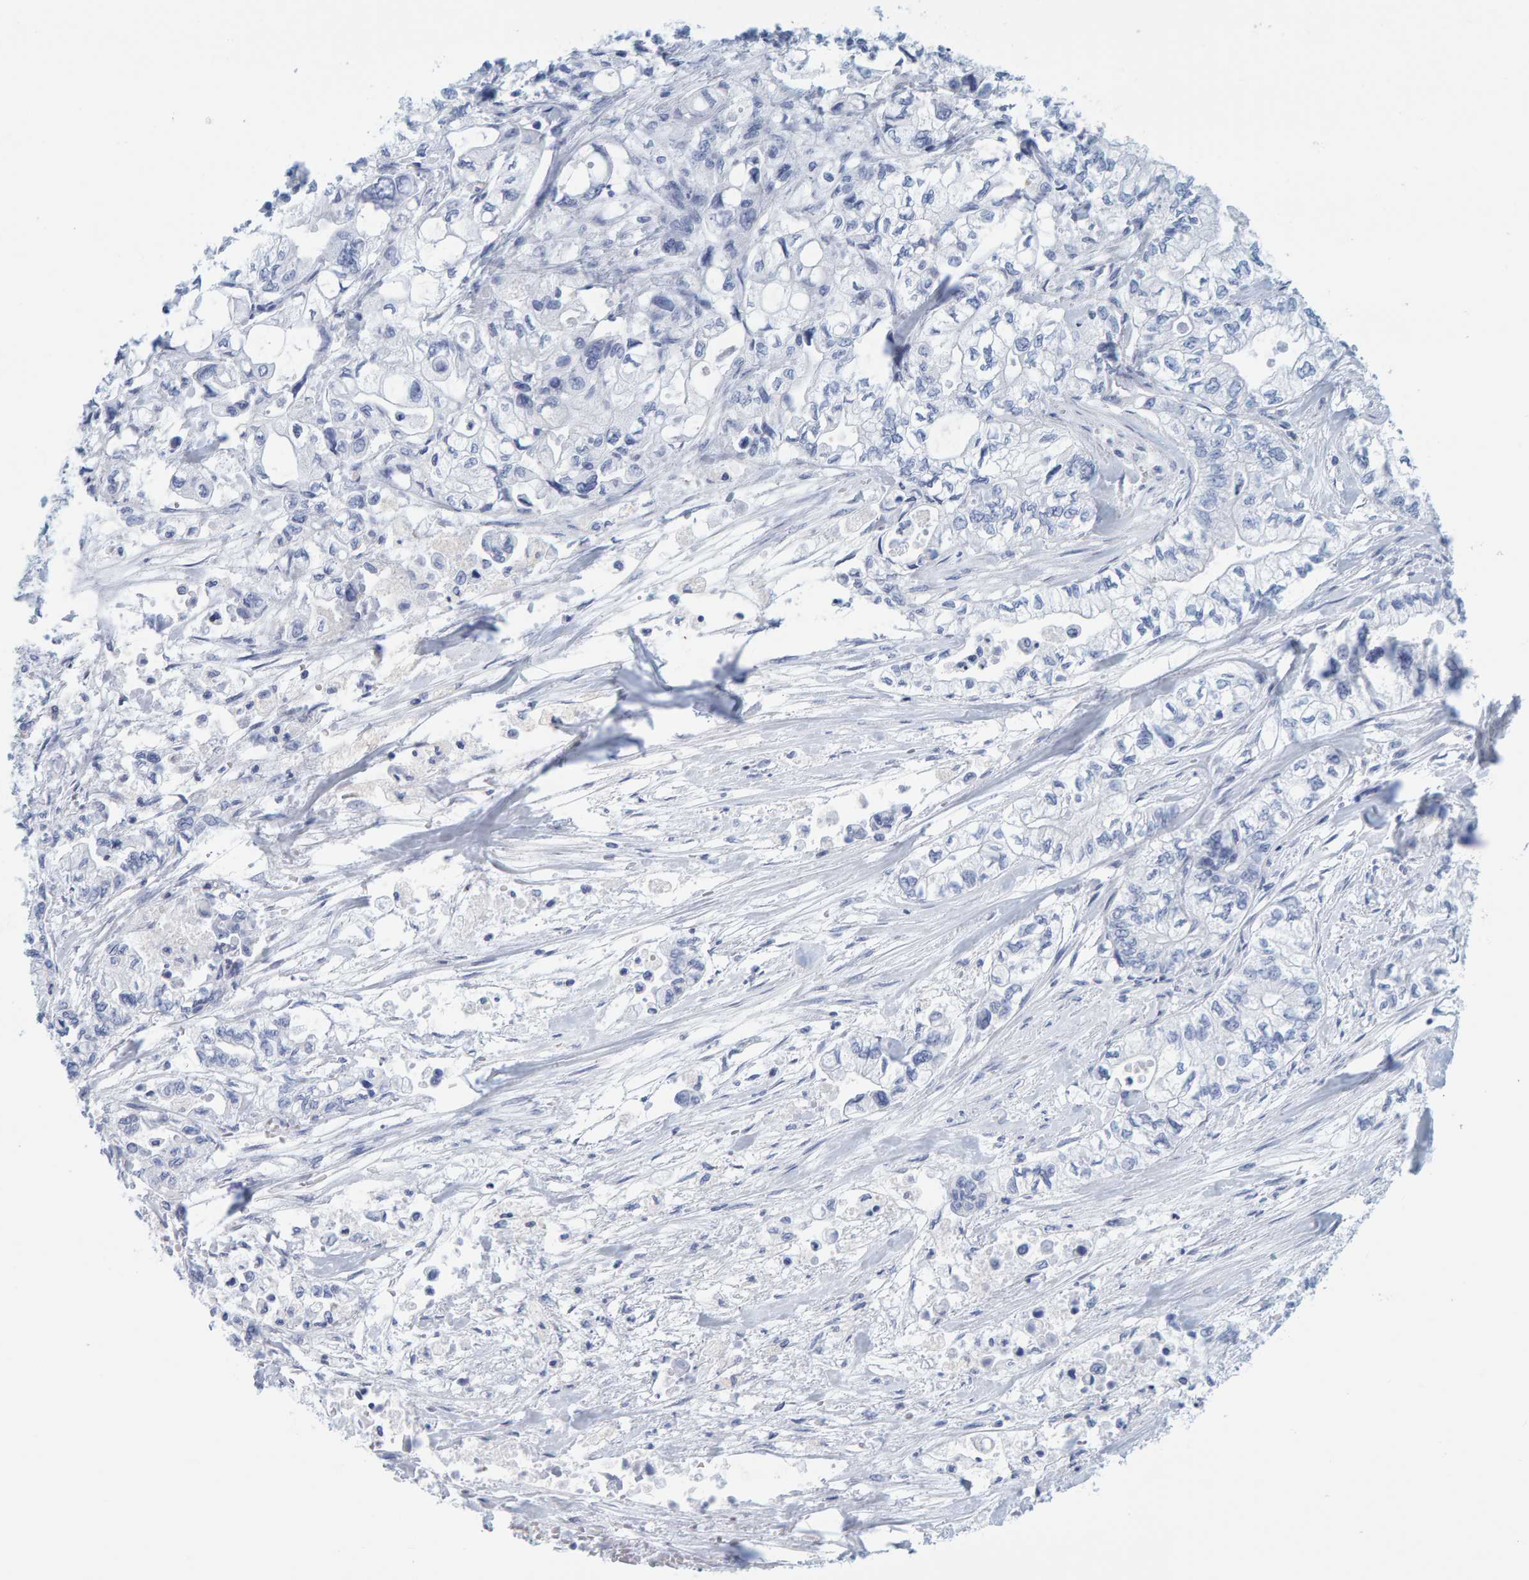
{"staining": {"intensity": "negative", "quantity": "none", "location": "none"}, "tissue": "pancreatic cancer", "cell_type": "Tumor cells", "image_type": "cancer", "snomed": [{"axis": "morphology", "description": "Adenocarcinoma, NOS"}, {"axis": "topography", "description": "Pancreas"}], "caption": "High magnification brightfield microscopy of adenocarcinoma (pancreatic) stained with DAB (brown) and counterstained with hematoxylin (blue): tumor cells show no significant expression.", "gene": "SFTPC", "patient": {"sex": "male", "age": 79}}